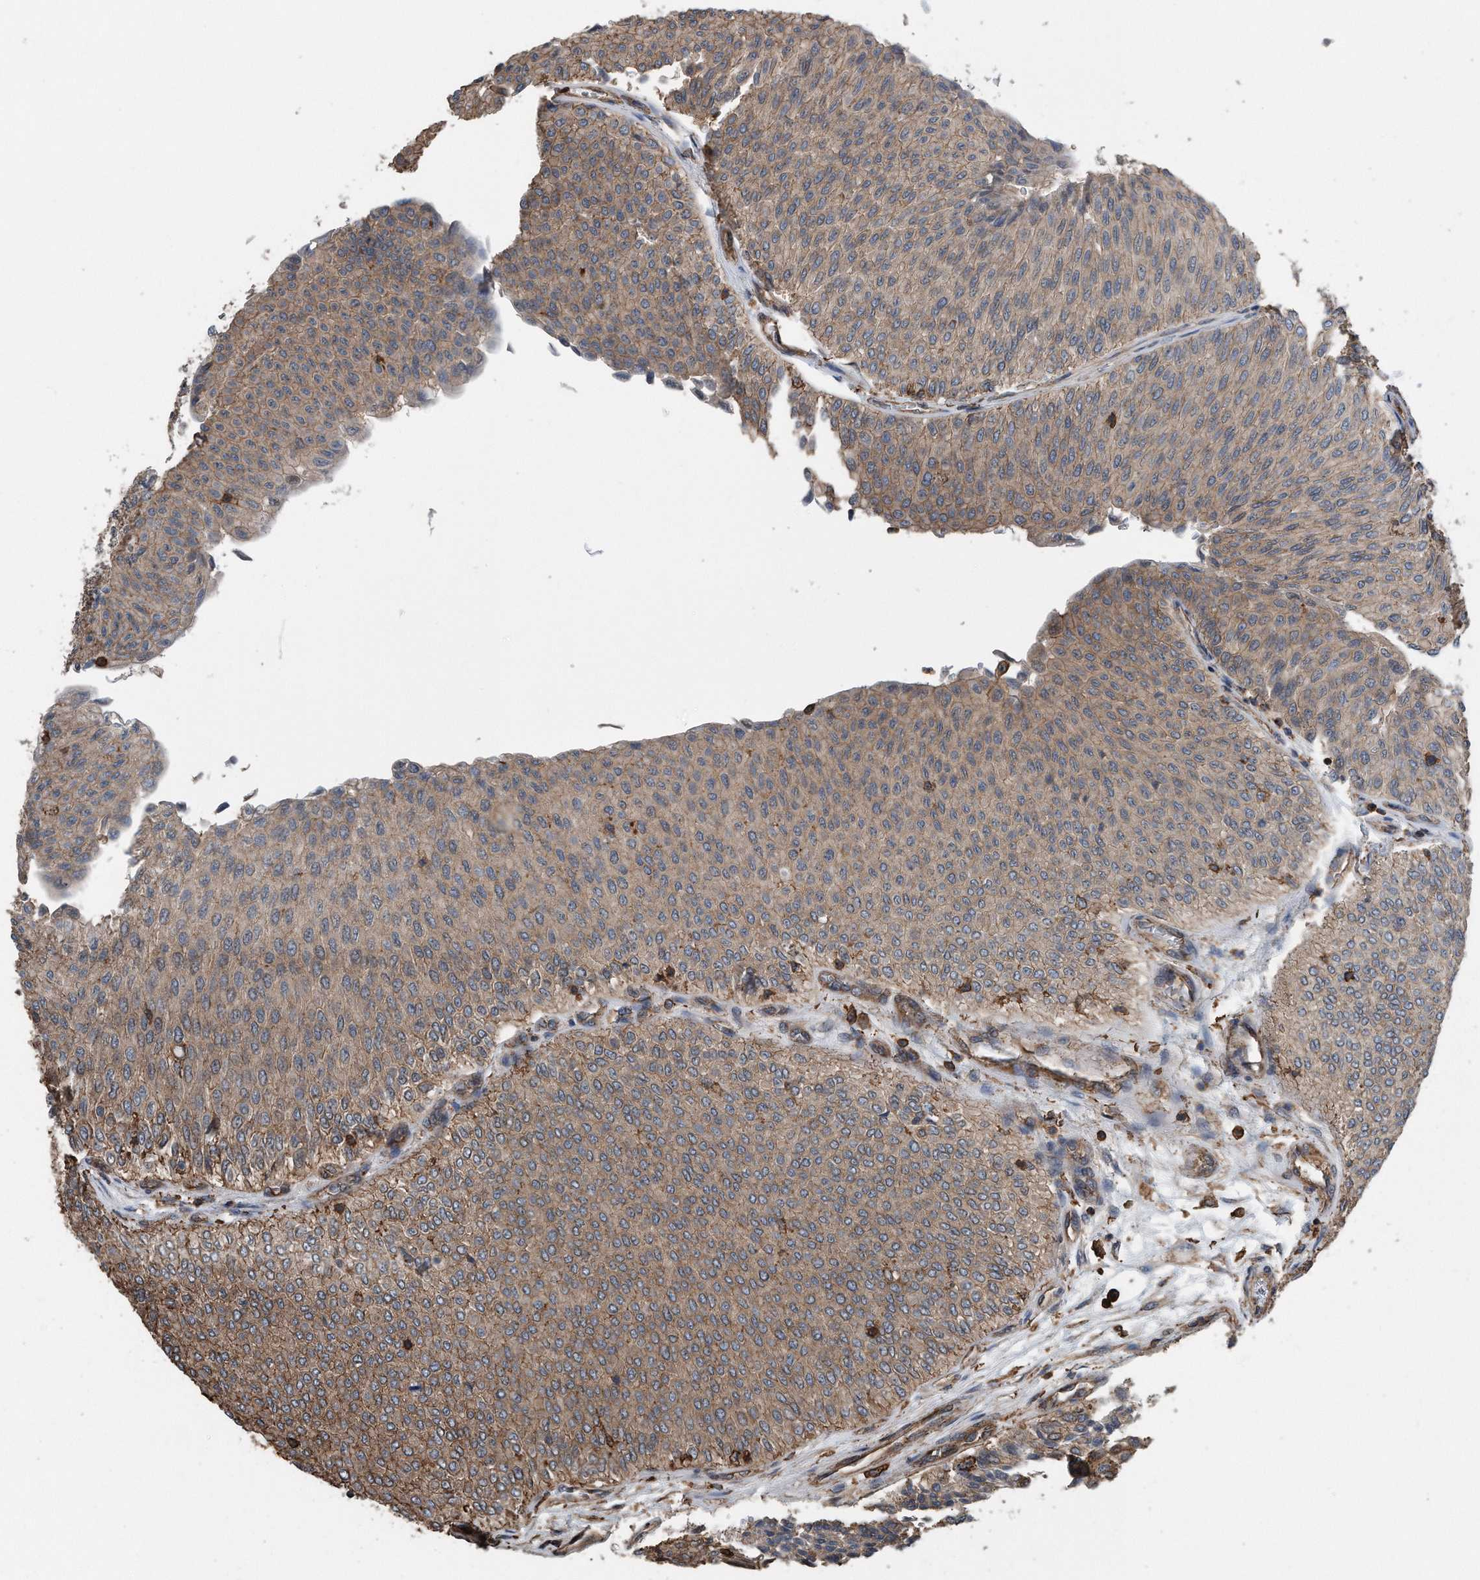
{"staining": {"intensity": "moderate", "quantity": ">75%", "location": "cytoplasmic/membranous"}, "tissue": "urothelial cancer", "cell_type": "Tumor cells", "image_type": "cancer", "snomed": [{"axis": "morphology", "description": "Urothelial carcinoma, Low grade"}, {"axis": "topography", "description": "Urinary bladder"}], "caption": "Human urothelial cancer stained for a protein (brown) displays moderate cytoplasmic/membranous positive positivity in about >75% of tumor cells.", "gene": "RSPO3", "patient": {"sex": "male", "age": 78}}